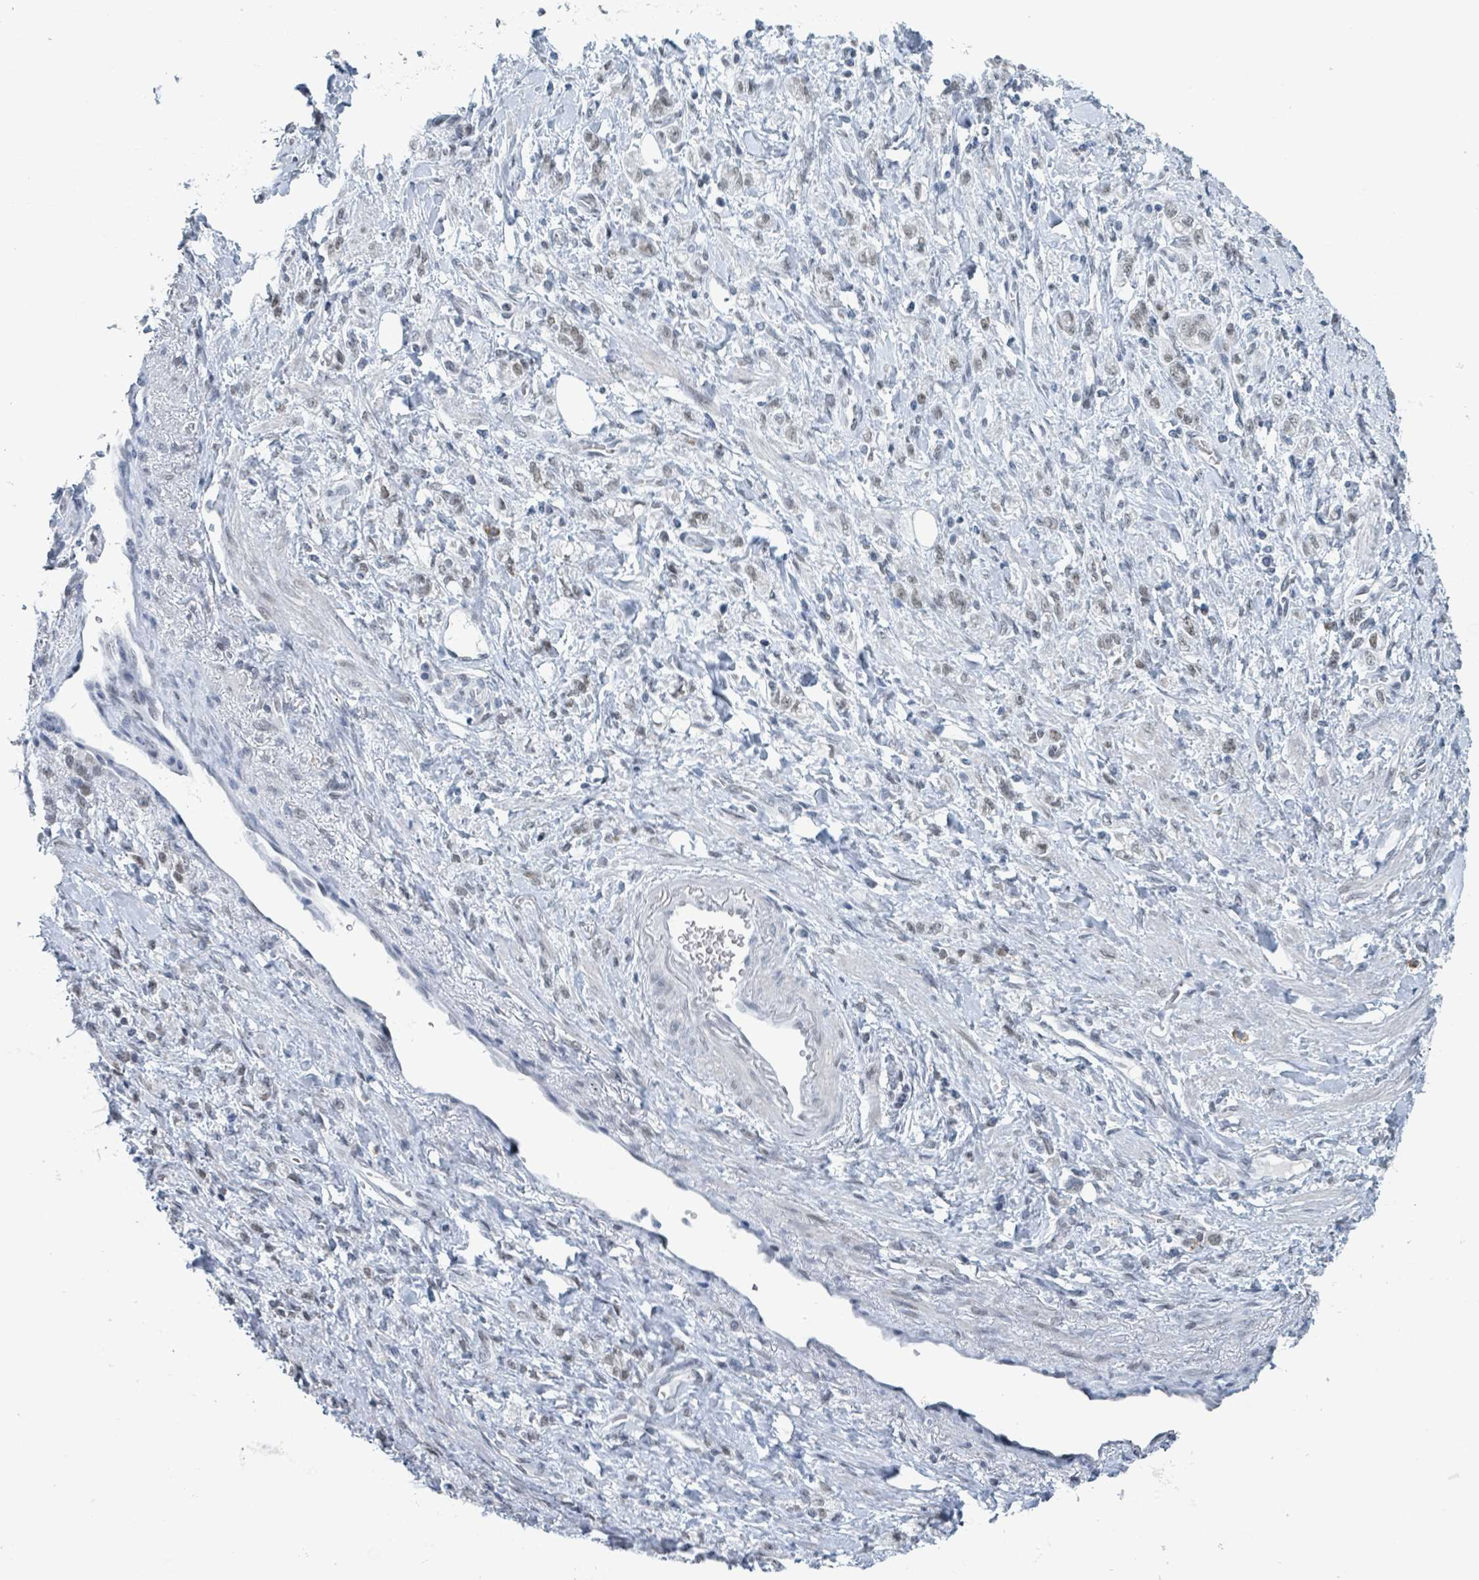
{"staining": {"intensity": "weak", "quantity": "<25%", "location": "nuclear"}, "tissue": "stomach cancer", "cell_type": "Tumor cells", "image_type": "cancer", "snomed": [{"axis": "morphology", "description": "Adenocarcinoma, NOS"}, {"axis": "topography", "description": "Stomach"}], "caption": "Immunohistochemistry of adenocarcinoma (stomach) reveals no positivity in tumor cells. (DAB (3,3'-diaminobenzidine) immunohistochemistry (IHC), high magnification).", "gene": "EHMT2", "patient": {"sex": "male", "age": 77}}